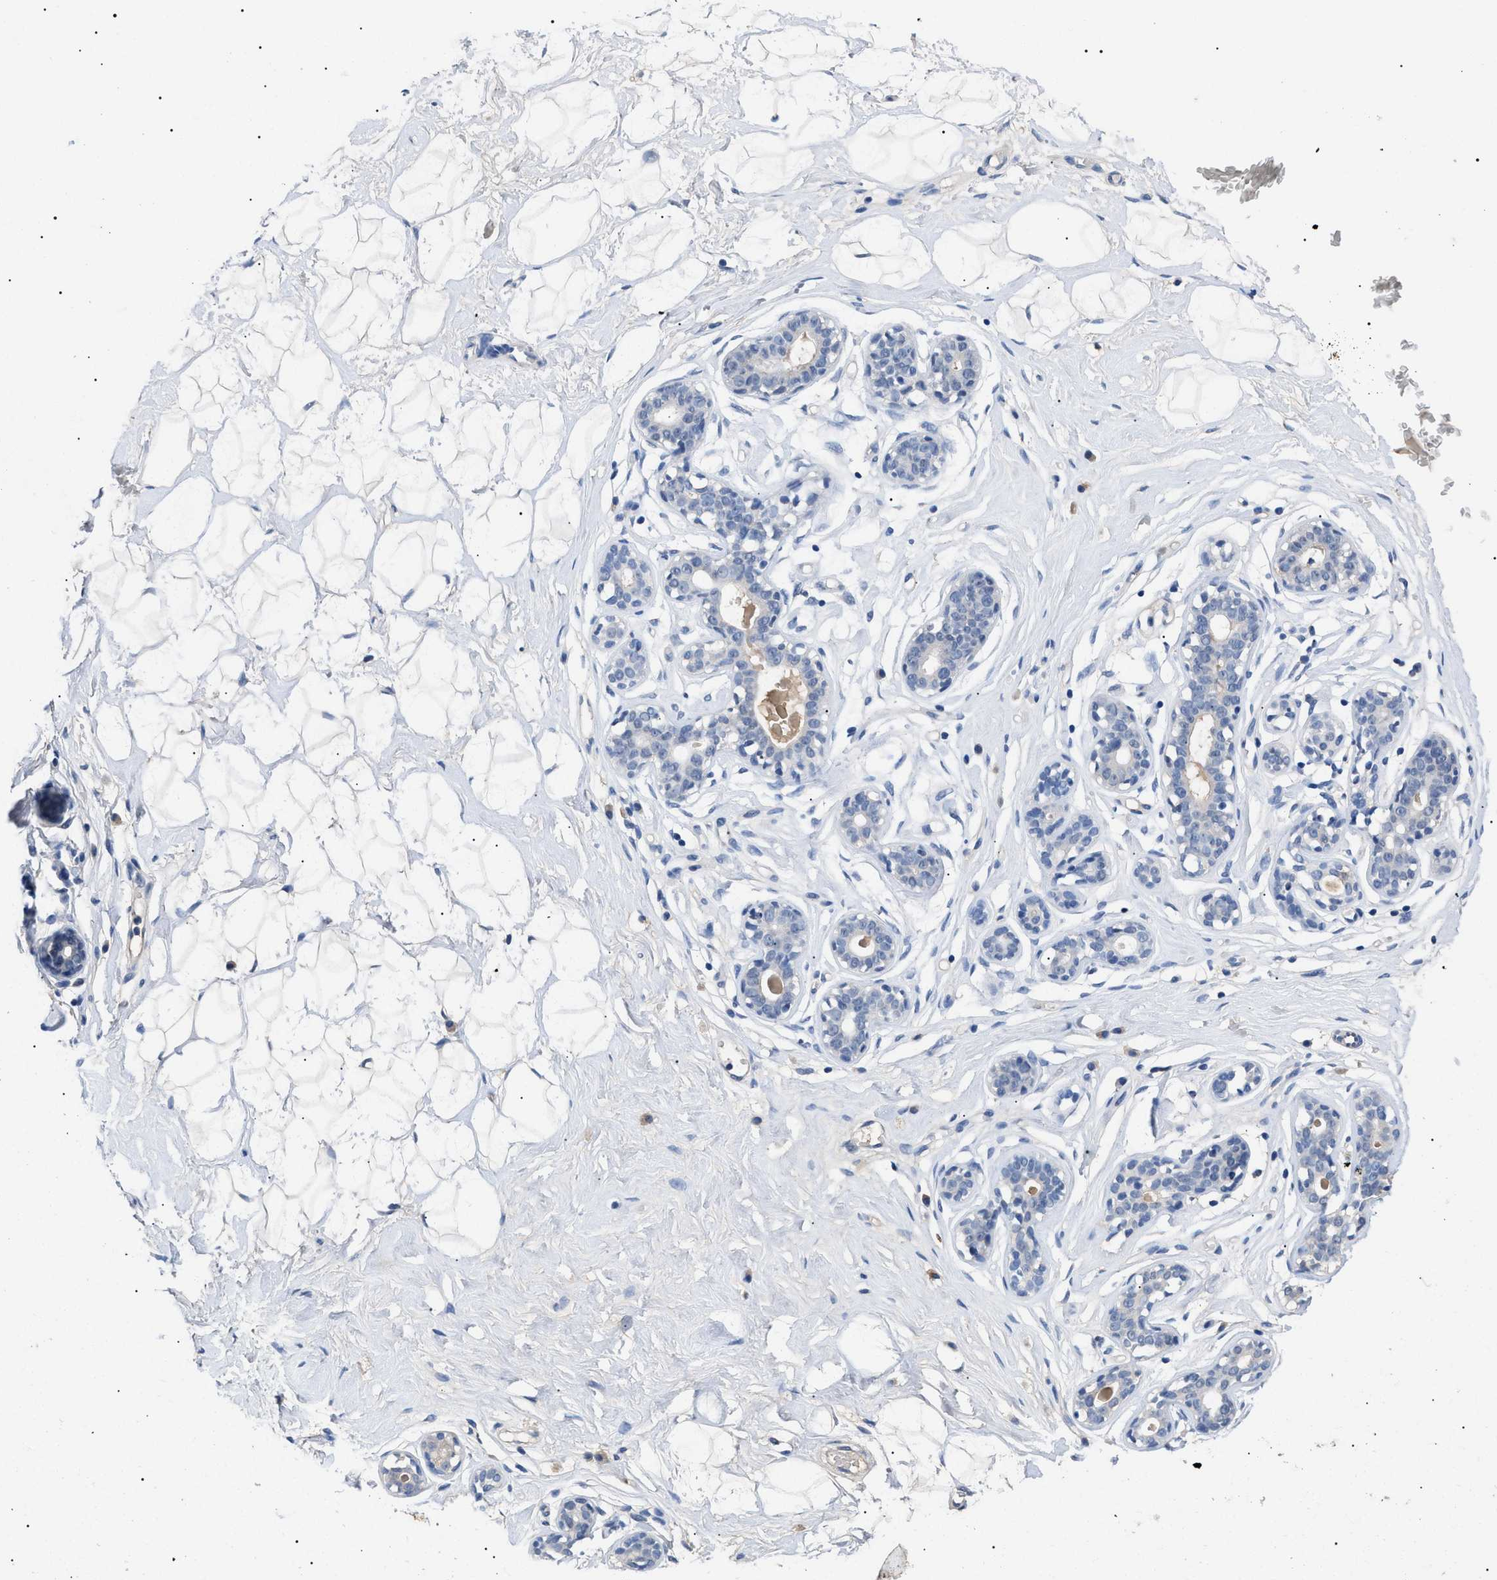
{"staining": {"intensity": "negative", "quantity": "none", "location": "none"}, "tissue": "breast", "cell_type": "Adipocytes", "image_type": "normal", "snomed": [{"axis": "morphology", "description": "Normal tissue, NOS"}, {"axis": "topography", "description": "Breast"}], "caption": "DAB immunohistochemical staining of unremarkable breast shows no significant positivity in adipocytes.", "gene": "PRRT2", "patient": {"sex": "female", "age": 23}}